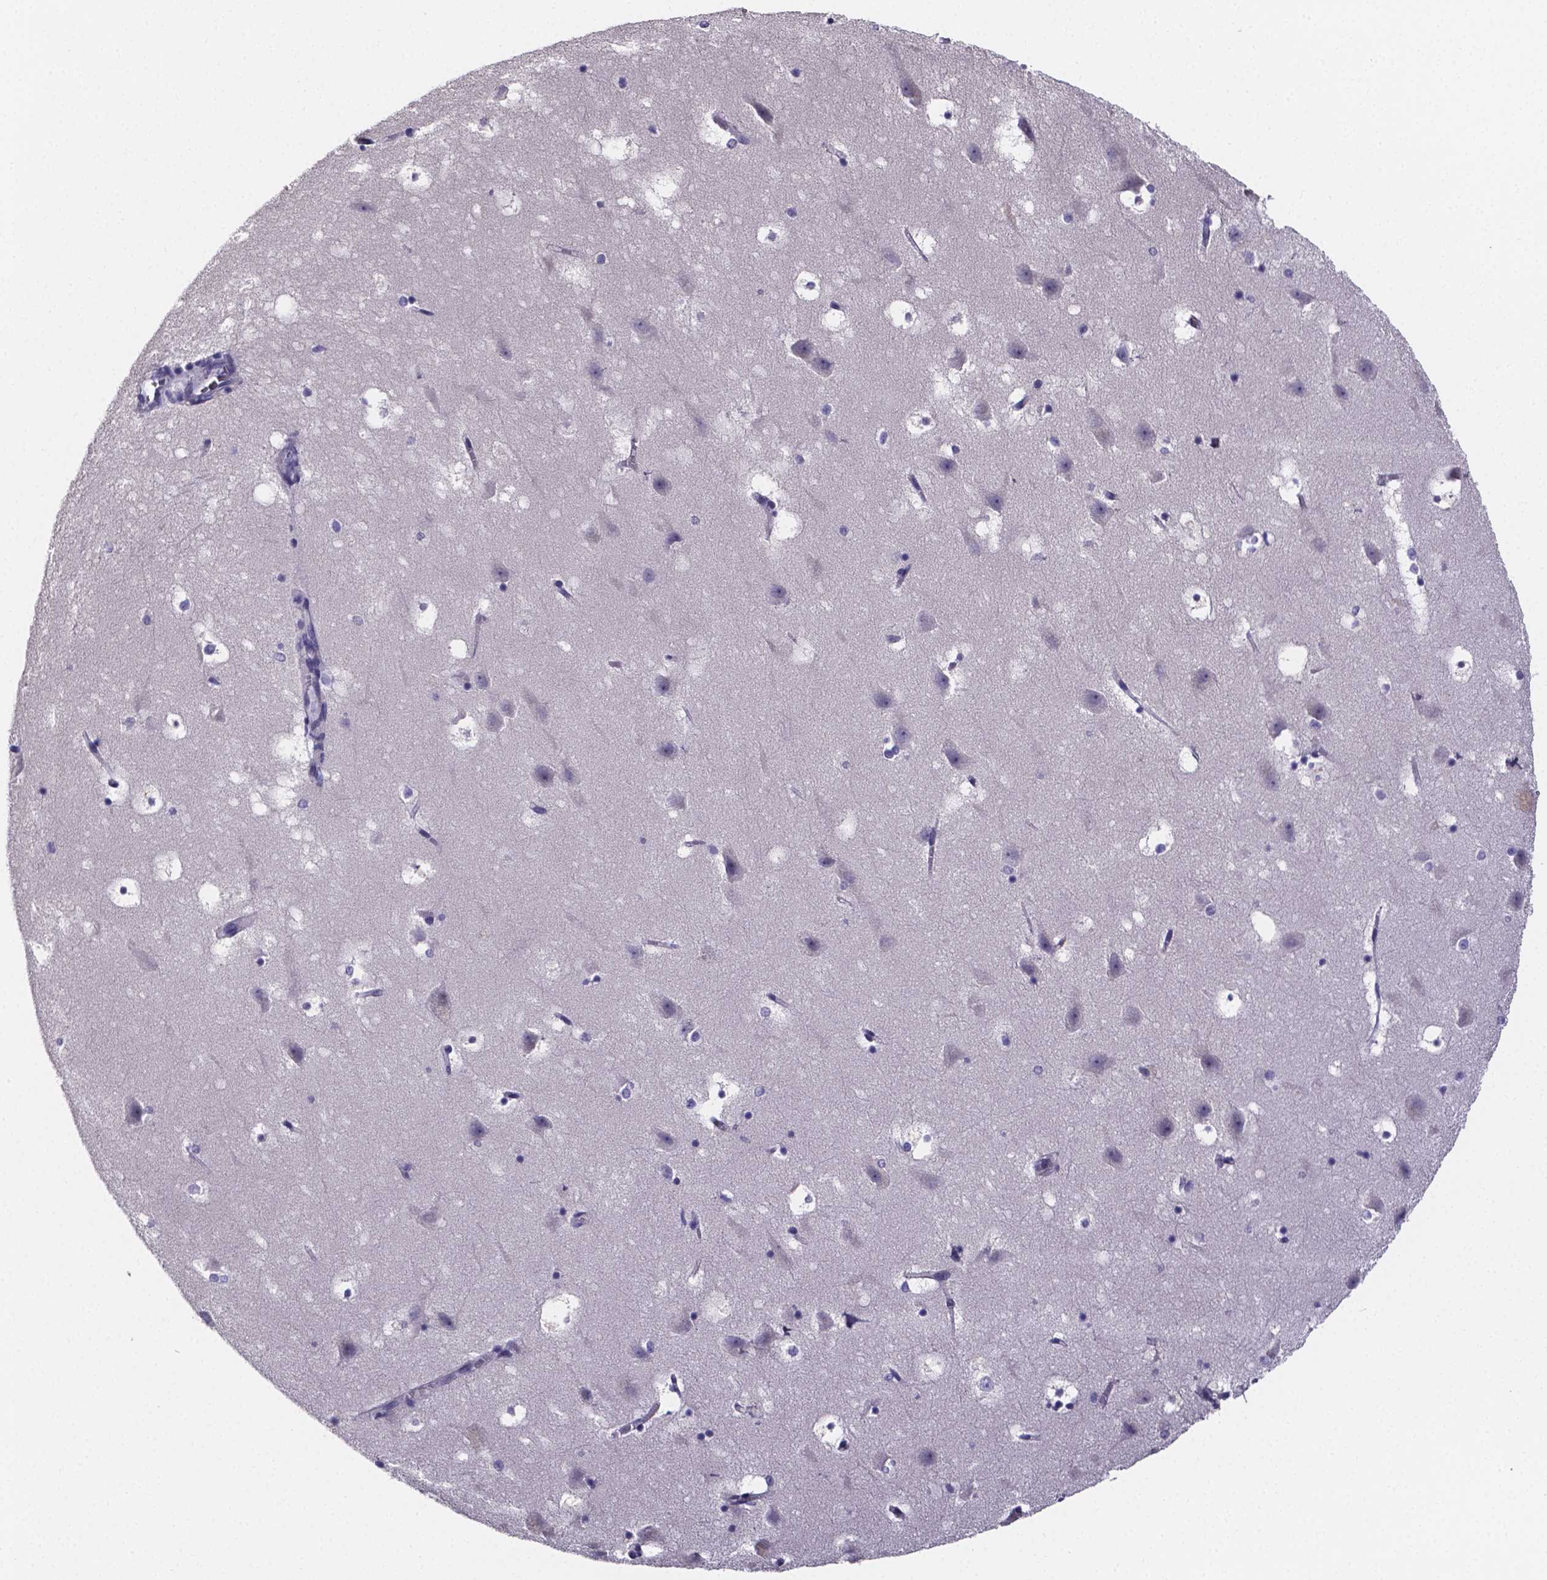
{"staining": {"intensity": "negative", "quantity": "none", "location": "none"}, "tissue": "hippocampus", "cell_type": "Glial cells", "image_type": "normal", "snomed": [{"axis": "morphology", "description": "Normal tissue, NOS"}, {"axis": "topography", "description": "Hippocampus"}], "caption": "An IHC image of normal hippocampus is shown. There is no staining in glial cells of hippocampus.", "gene": "IZUMO1", "patient": {"sex": "male", "age": 58}}